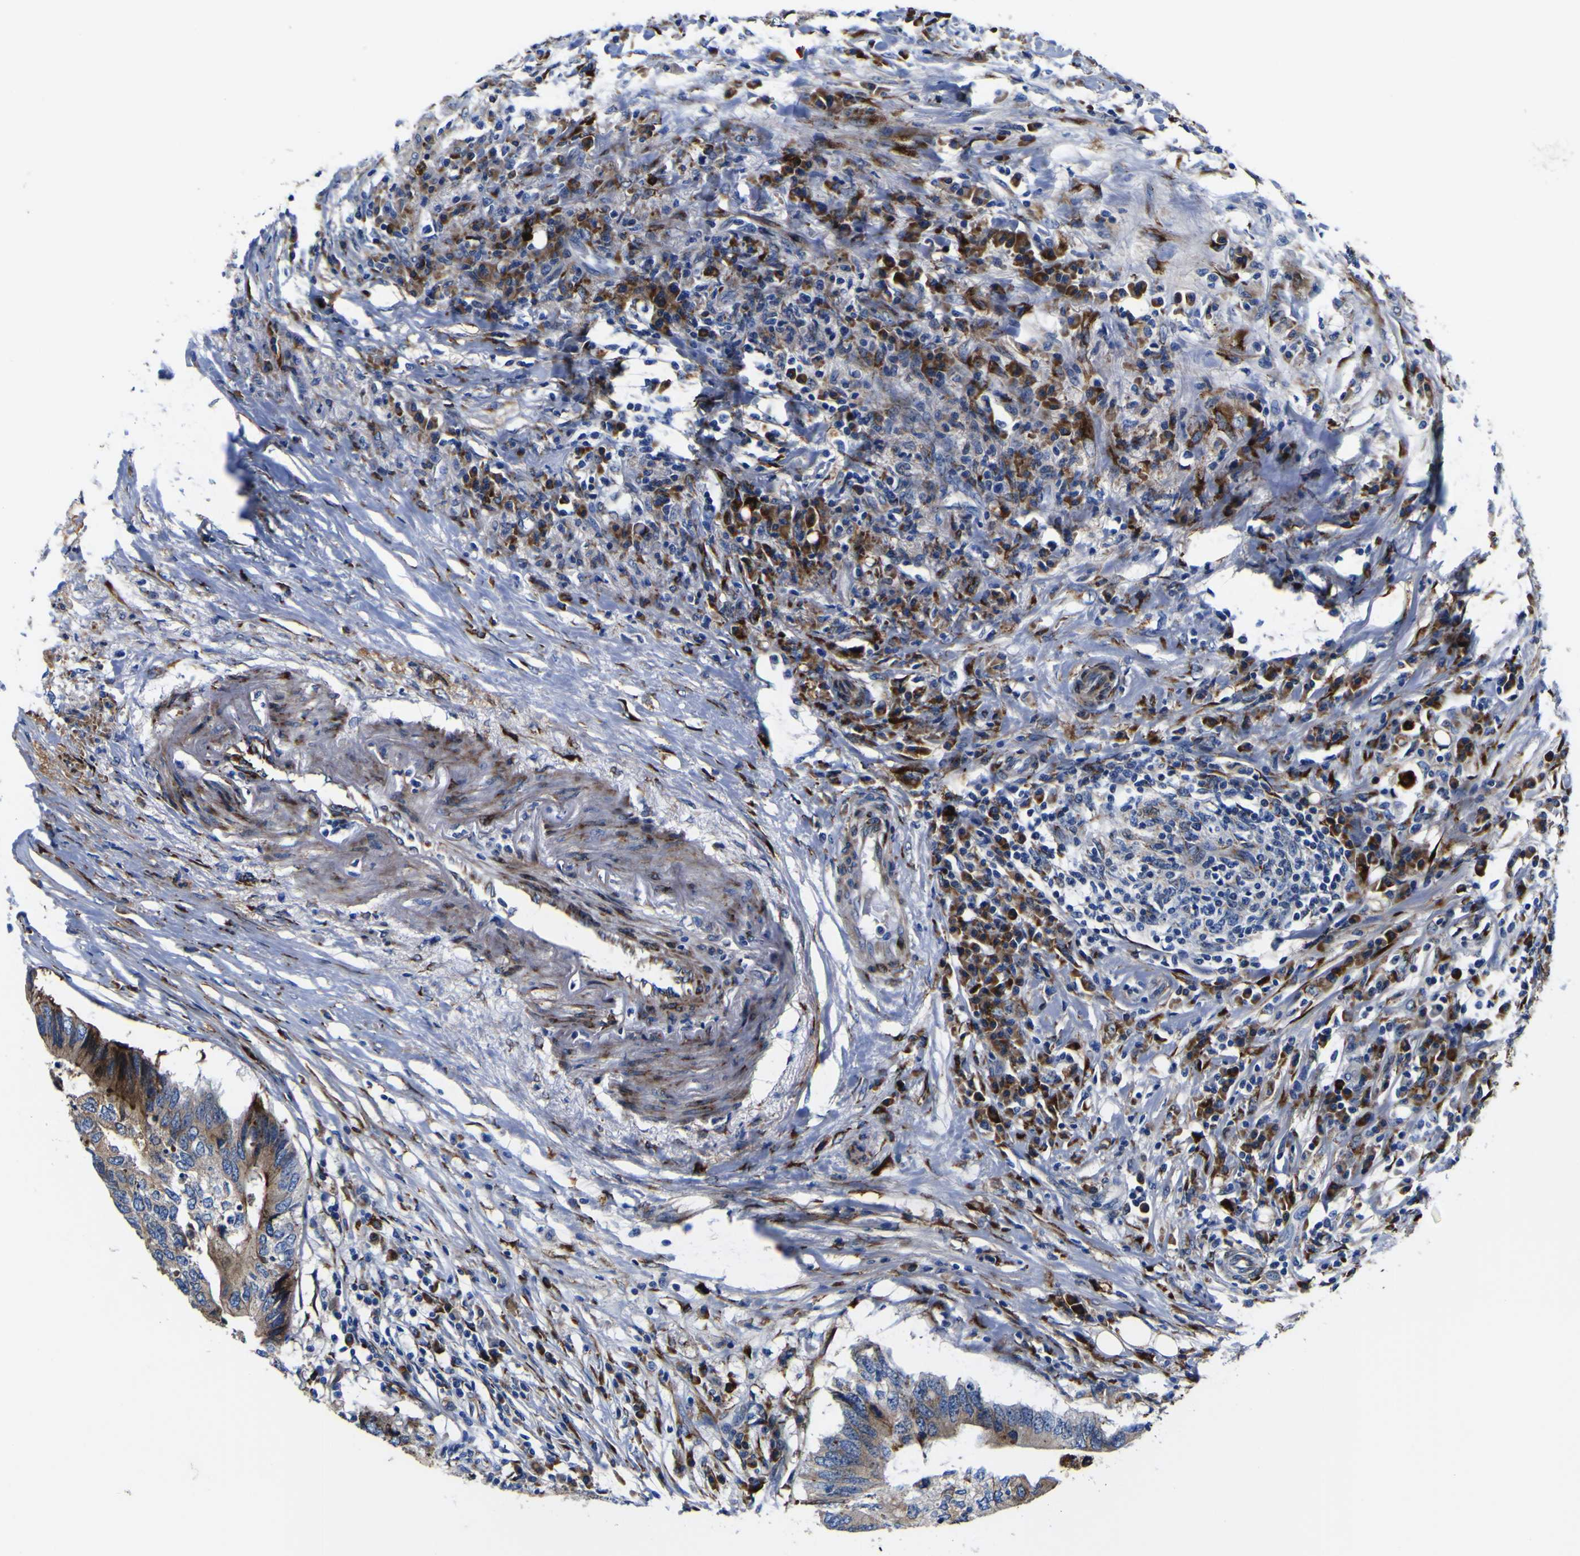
{"staining": {"intensity": "moderate", "quantity": ">75%", "location": "cytoplasmic/membranous"}, "tissue": "colorectal cancer", "cell_type": "Tumor cells", "image_type": "cancer", "snomed": [{"axis": "morphology", "description": "Adenocarcinoma, NOS"}, {"axis": "topography", "description": "Colon"}], "caption": "There is medium levels of moderate cytoplasmic/membranous positivity in tumor cells of colorectal cancer (adenocarcinoma), as demonstrated by immunohistochemical staining (brown color).", "gene": "SCD", "patient": {"sex": "male", "age": 71}}